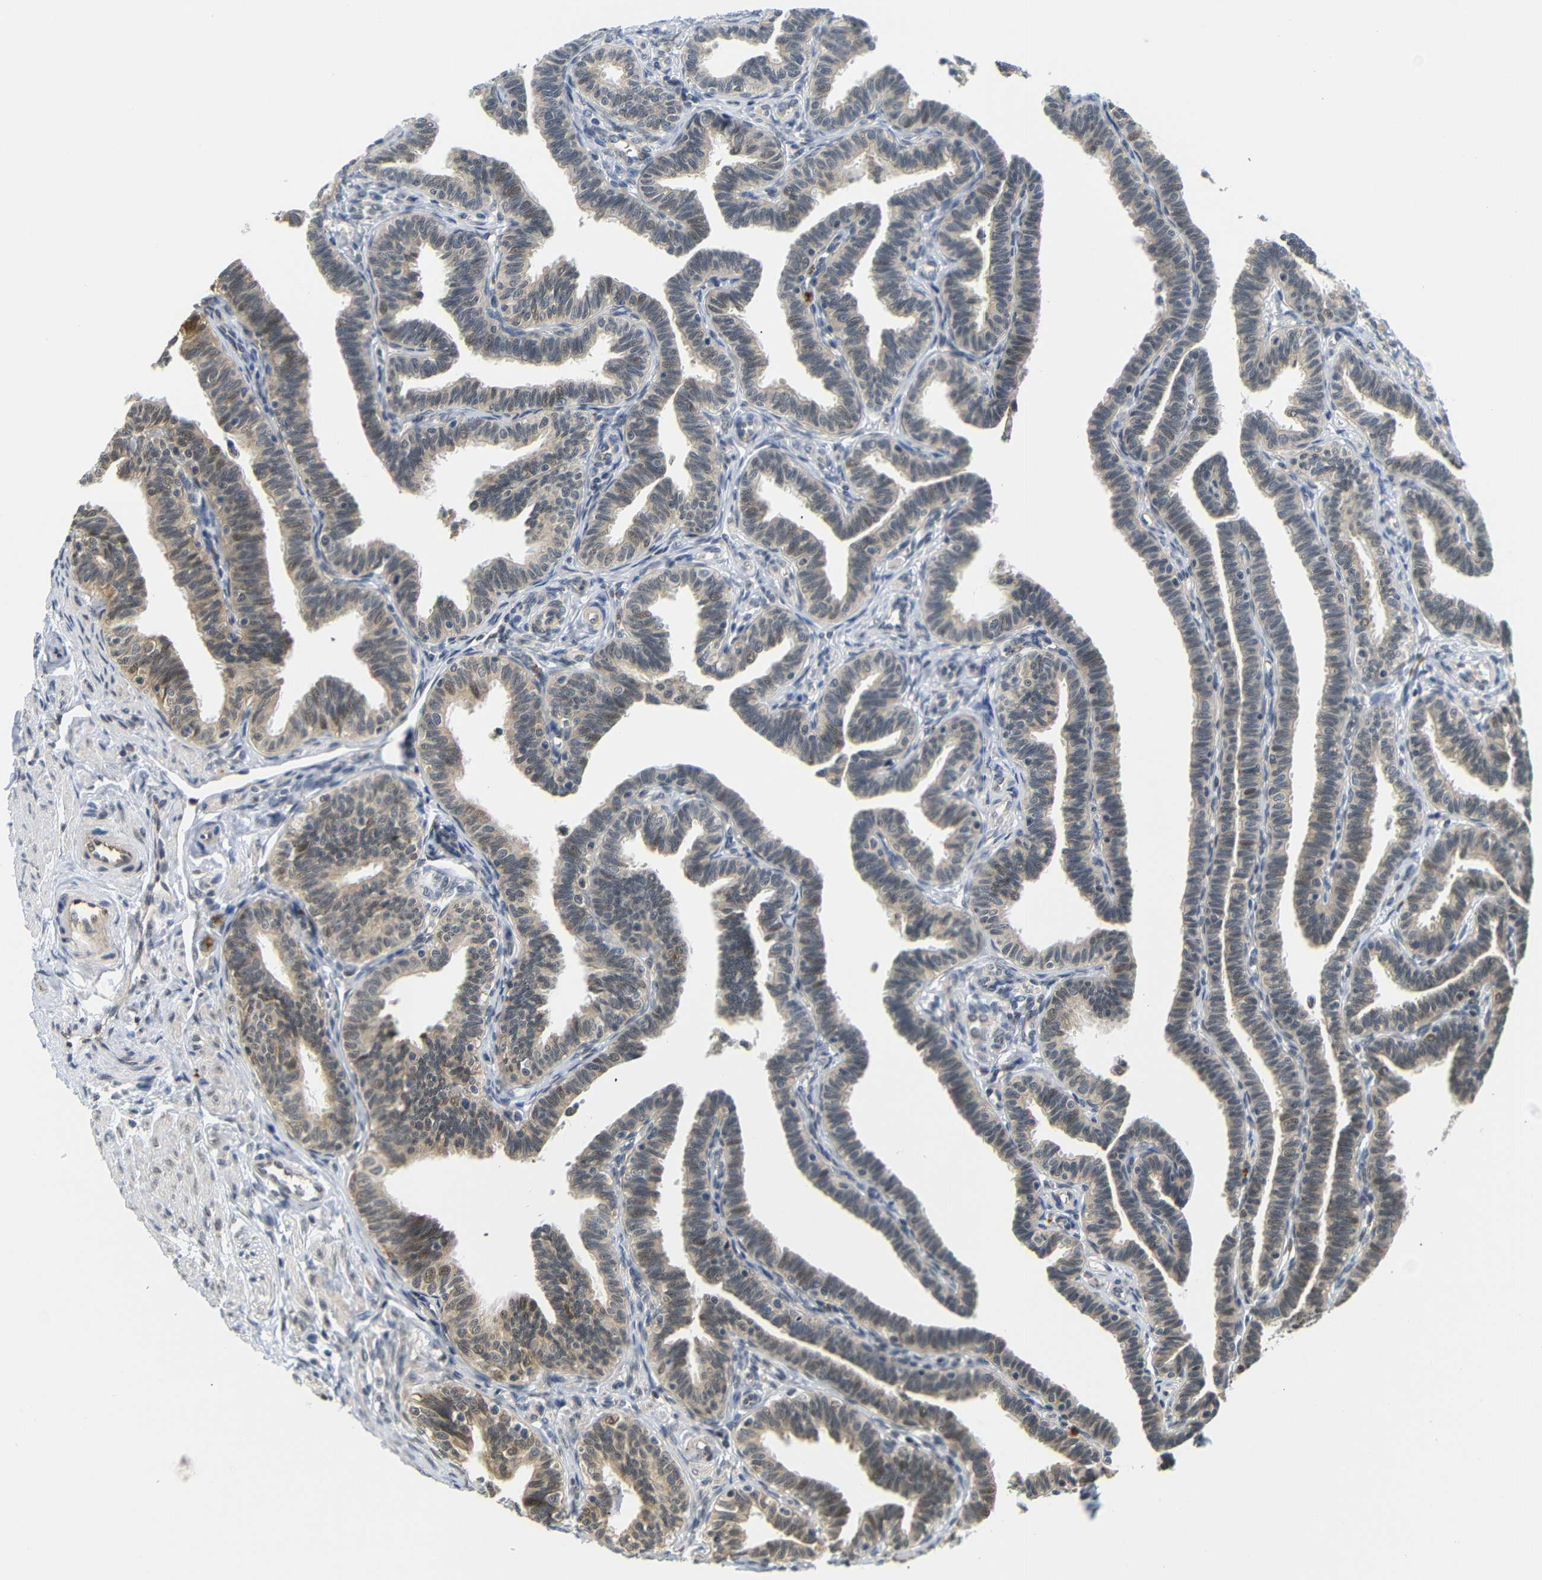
{"staining": {"intensity": "weak", "quantity": ">75%", "location": "cytoplasmic/membranous"}, "tissue": "fallopian tube", "cell_type": "Glandular cells", "image_type": "normal", "snomed": [{"axis": "morphology", "description": "Normal tissue, NOS"}, {"axis": "topography", "description": "Fallopian tube"}, {"axis": "topography", "description": "Ovary"}], "caption": "Glandular cells show weak cytoplasmic/membranous positivity in approximately >75% of cells in benign fallopian tube.", "gene": "GJA5", "patient": {"sex": "female", "age": 23}}